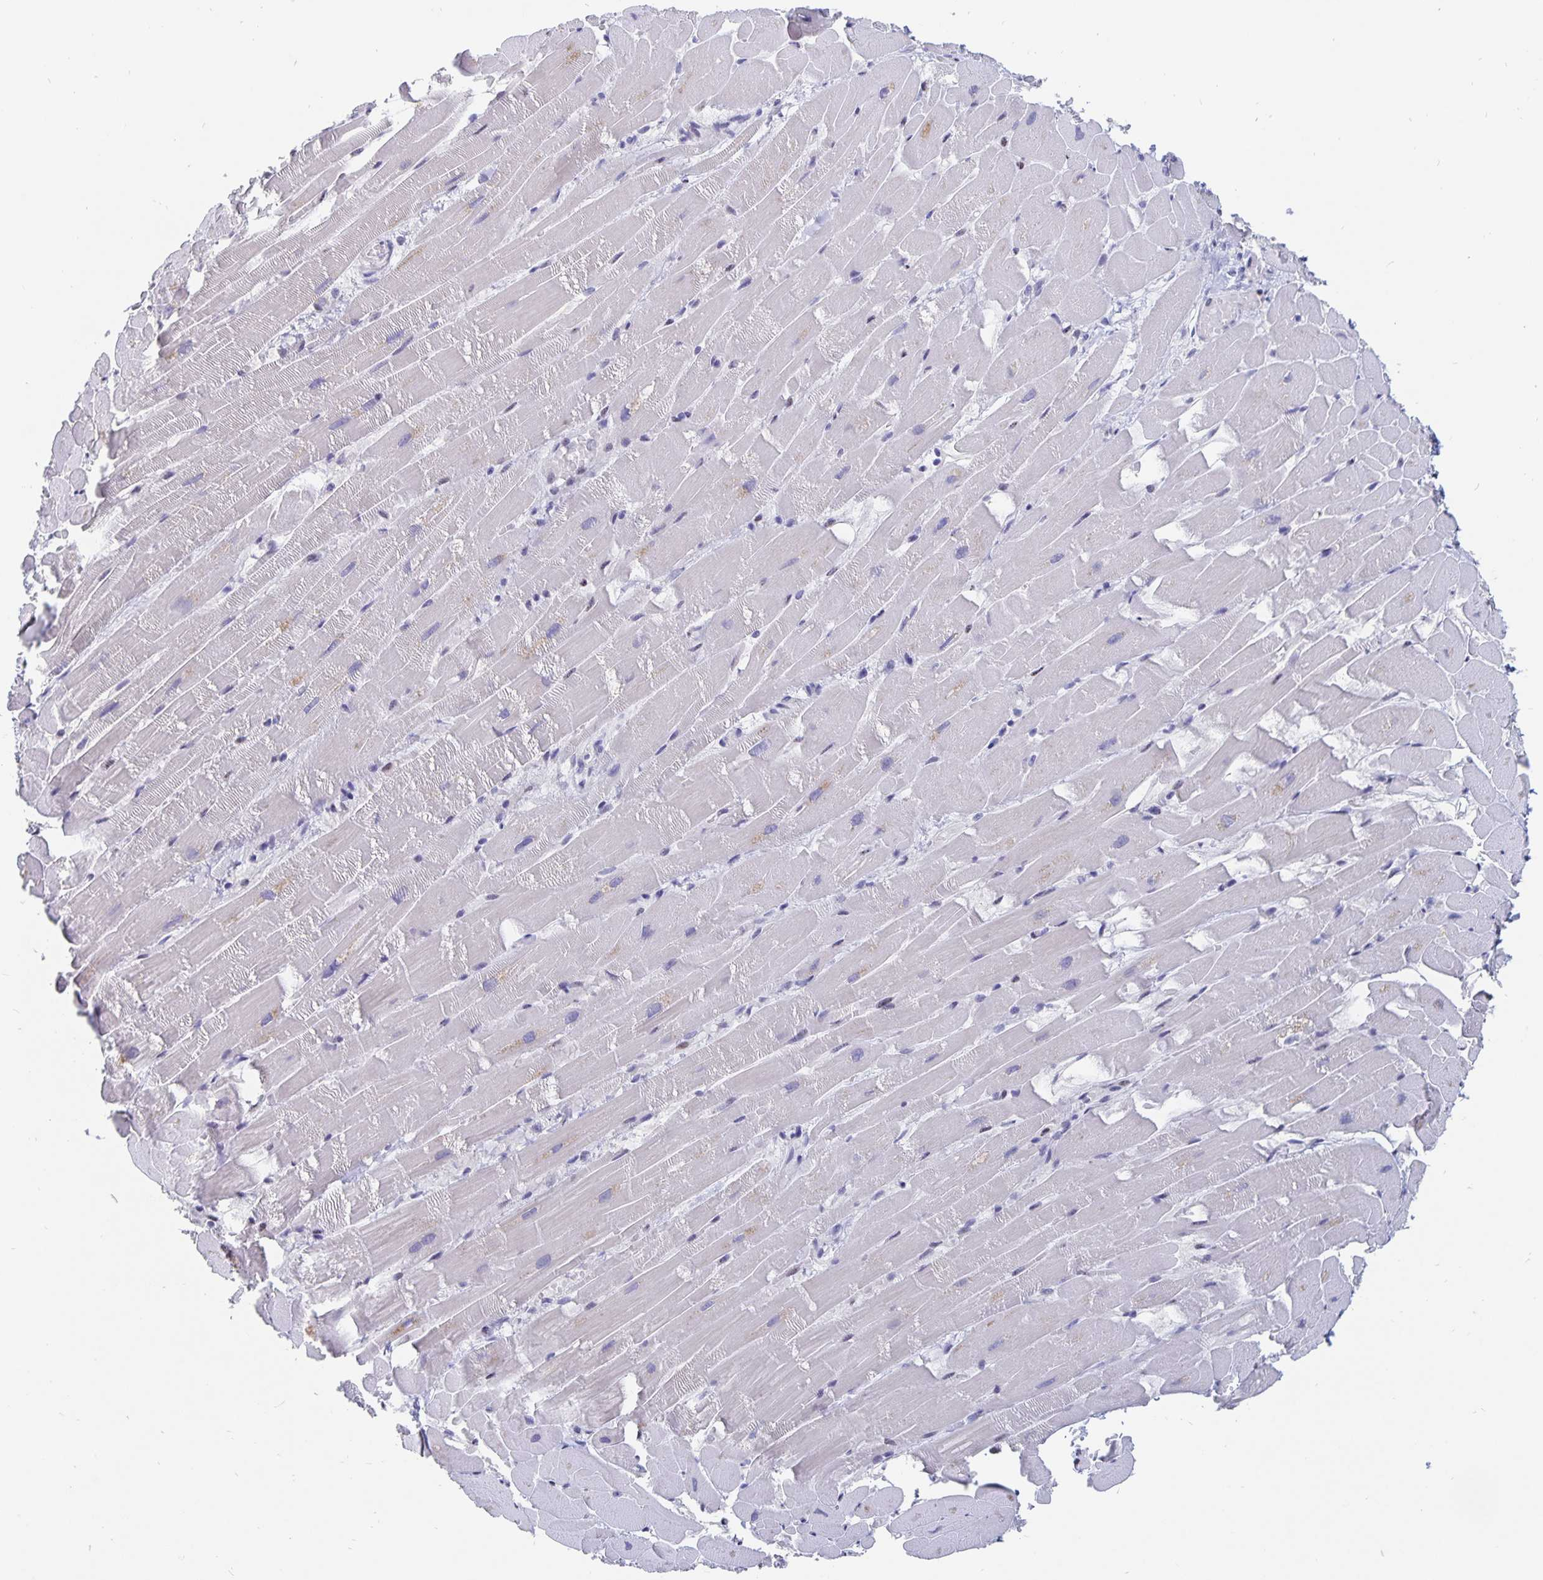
{"staining": {"intensity": "weak", "quantity": "<25%", "location": "cytoplasmic/membranous"}, "tissue": "heart muscle", "cell_type": "Cardiomyocytes", "image_type": "normal", "snomed": [{"axis": "morphology", "description": "Normal tissue, NOS"}, {"axis": "topography", "description": "Heart"}], "caption": "Immunohistochemical staining of normal heart muscle displays no significant positivity in cardiomyocytes. (DAB immunohistochemistry (IHC) with hematoxylin counter stain).", "gene": "SMOC1", "patient": {"sex": "male", "age": 37}}